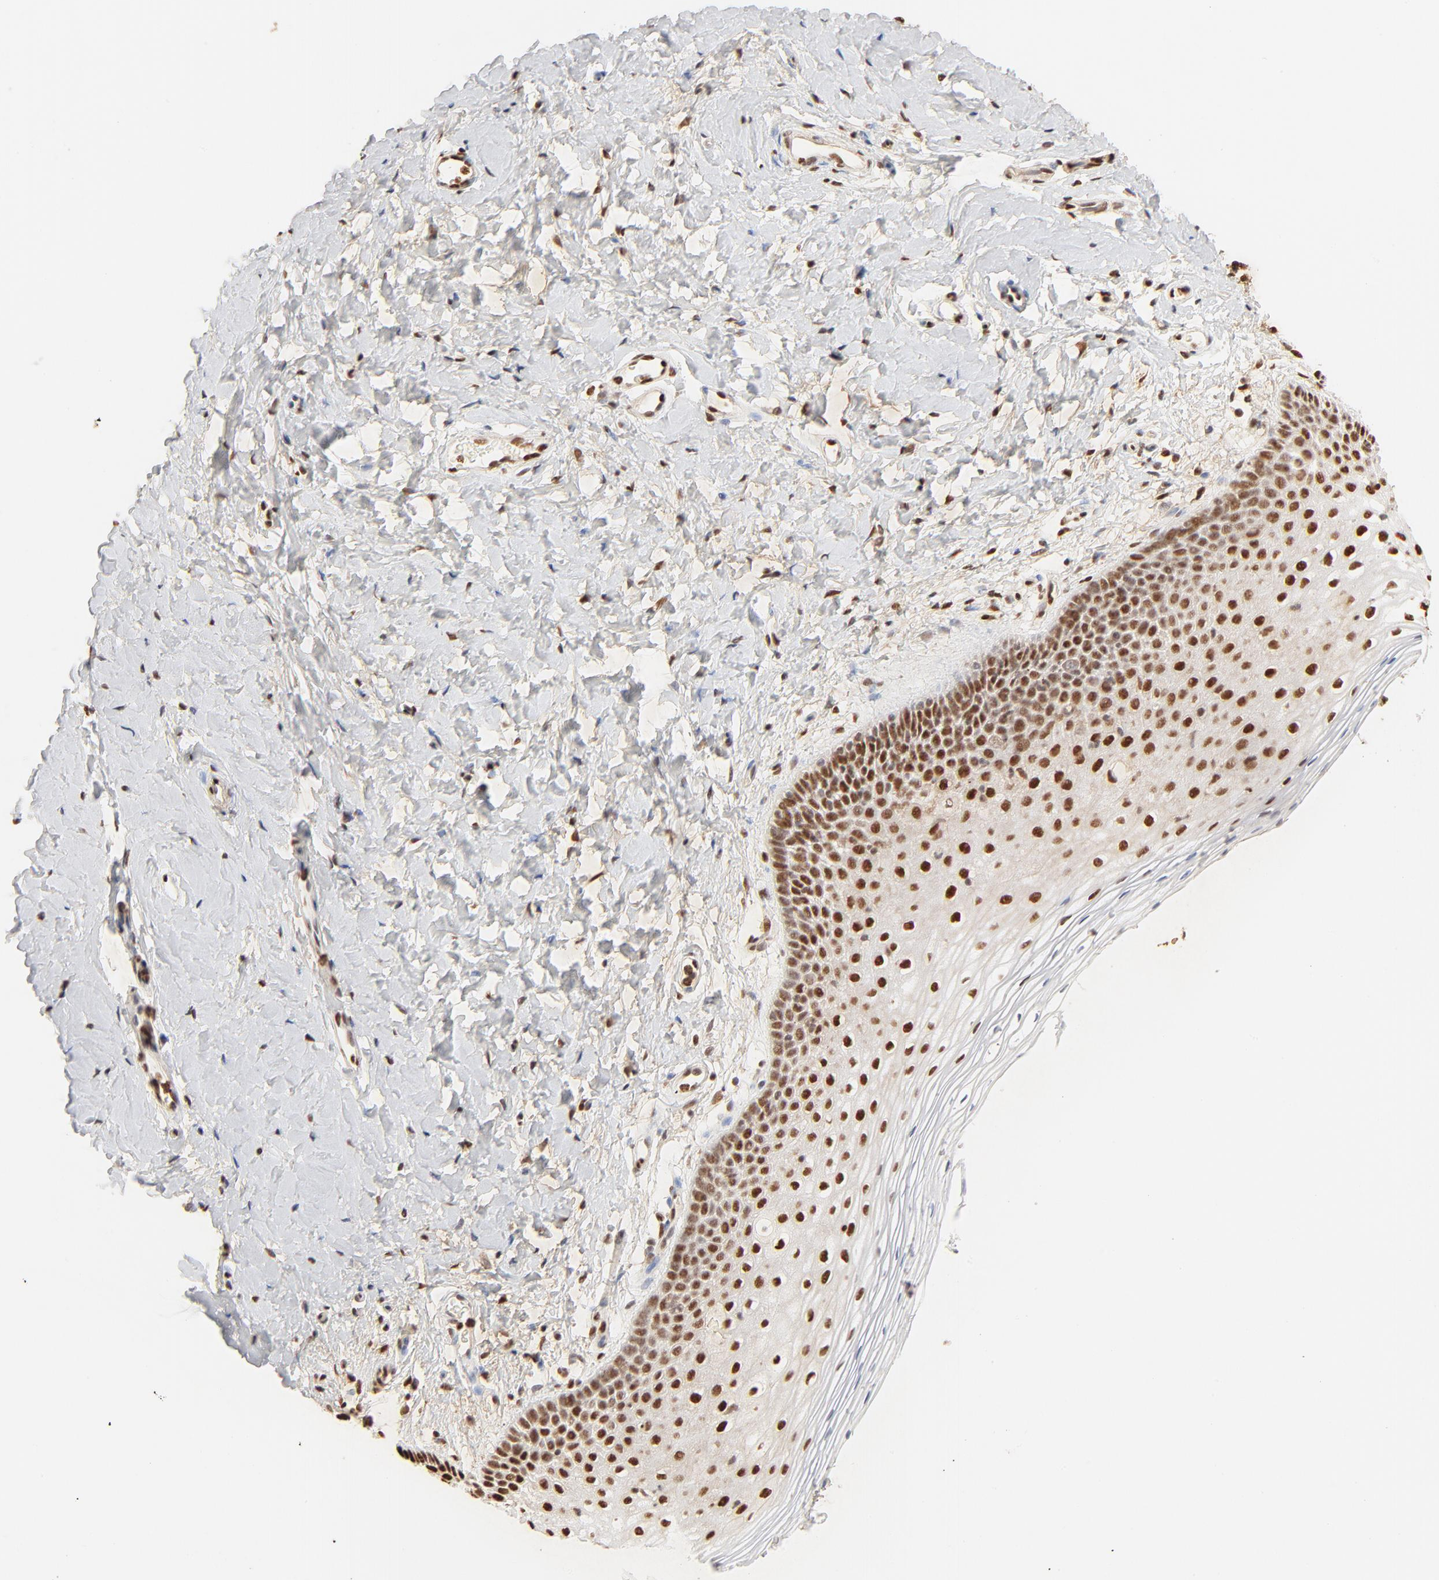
{"staining": {"intensity": "strong", "quantity": ">75%", "location": "cytoplasmic/membranous,nuclear"}, "tissue": "vagina", "cell_type": "Squamous epithelial cells", "image_type": "normal", "snomed": [{"axis": "morphology", "description": "Normal tissue, NOS"}, {"axis": "topography", "description": "Vagina"}], "caption": "Squamous epithelial cells reveal strong cytoplasmic/membranous,nuclear expression in approximately >75% of cells in benign vagina.", "gene": "FAM50A", "patient": {"sex": "female", "age": 55}}